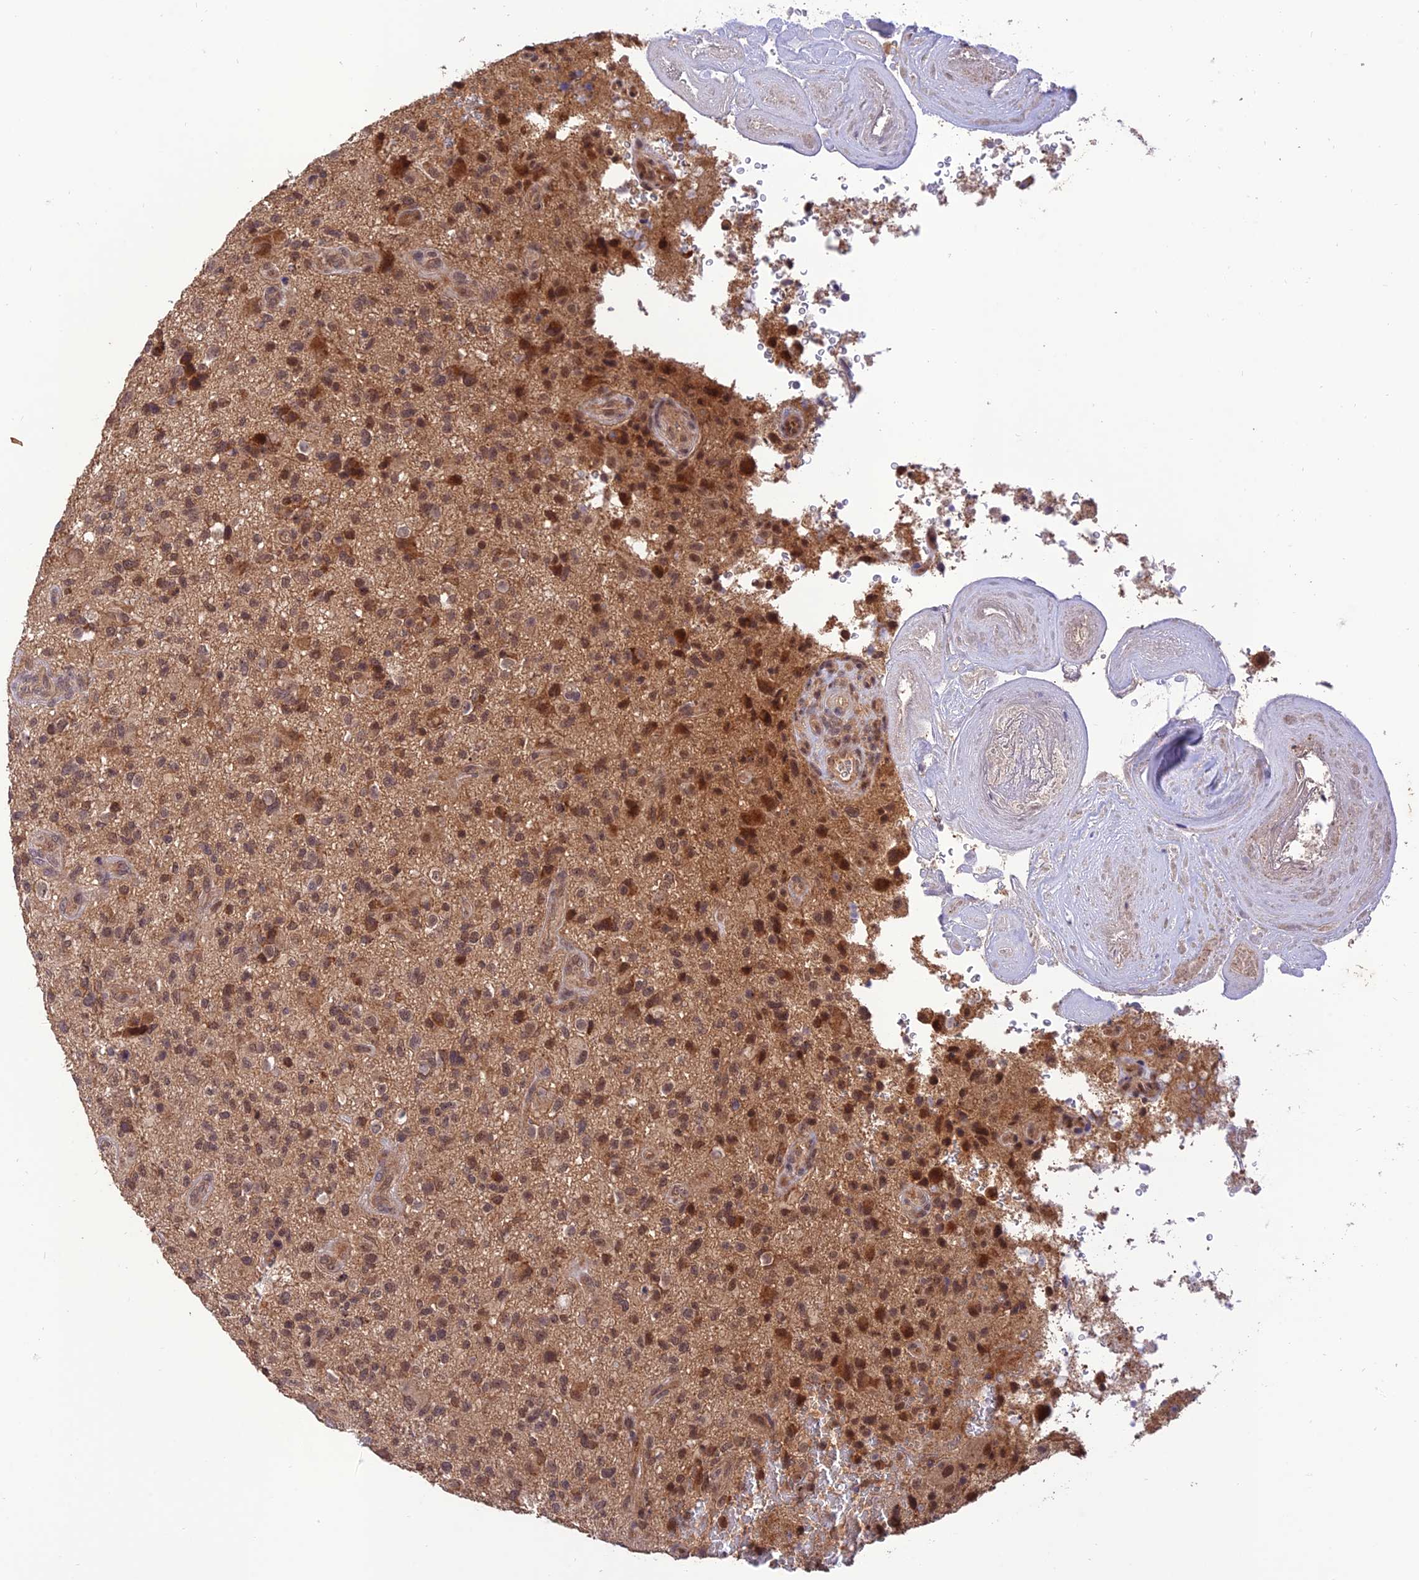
{"staining": {"intensity": "weak", "quantity": ">75%", "location": "nuclear"}, "tissue": "glioma", "cell_type": "Tumor cells", "image_type": "cancer", "snomed": [{"axis": "morphology", "description": "Glioma, malignant, High grade"}, {"axis": "topography", "description": "Brain"}], "caption": "Immunohistochemical staining of human malignant high-grade glioma exhibits weak nuclear protein positivity in approximately >75% of tumor cells. (IHC, brightfield microscopy, high magnification).", "gene": "REV1", "patient": {"sex": "male", "age": 47}}